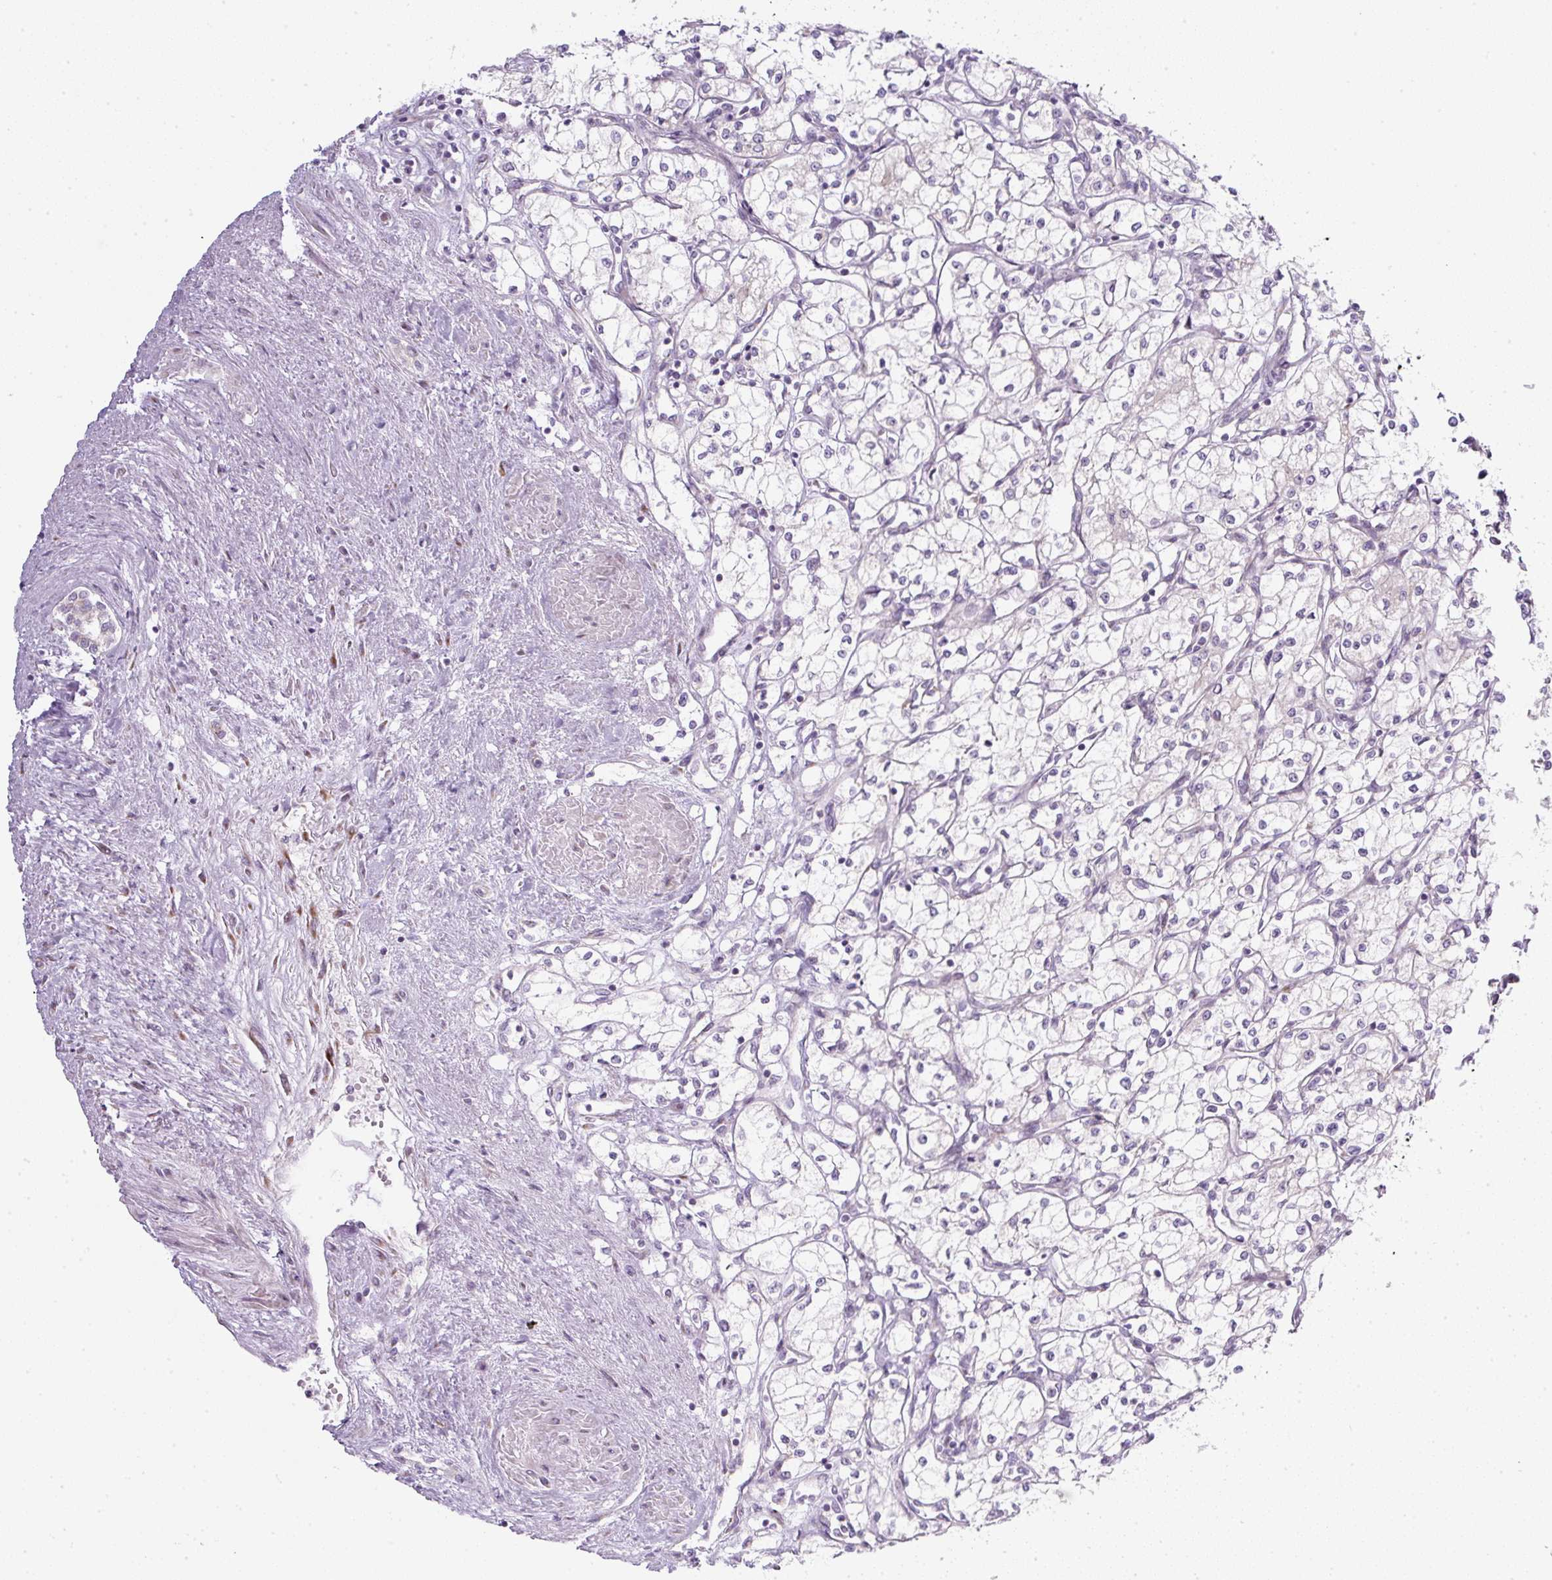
{"staining": {"intensity": "negative", "quantity": "none", "location": "none"}, "tissue": "renal cancer", "cell_type": "Tumor cells", "image_type": "cancer", "snomed": [{"axis": "morphology", "description": "Adenocarcinoma, NOS"}, {"axis": "topography", "description": "Kidney"}], "caption": "A micrograph of human adenocarcinoma (renal) is negative for staining in tumor cells.", "gene": "MLX", "patient": {"sex": "male", "age": 59}}